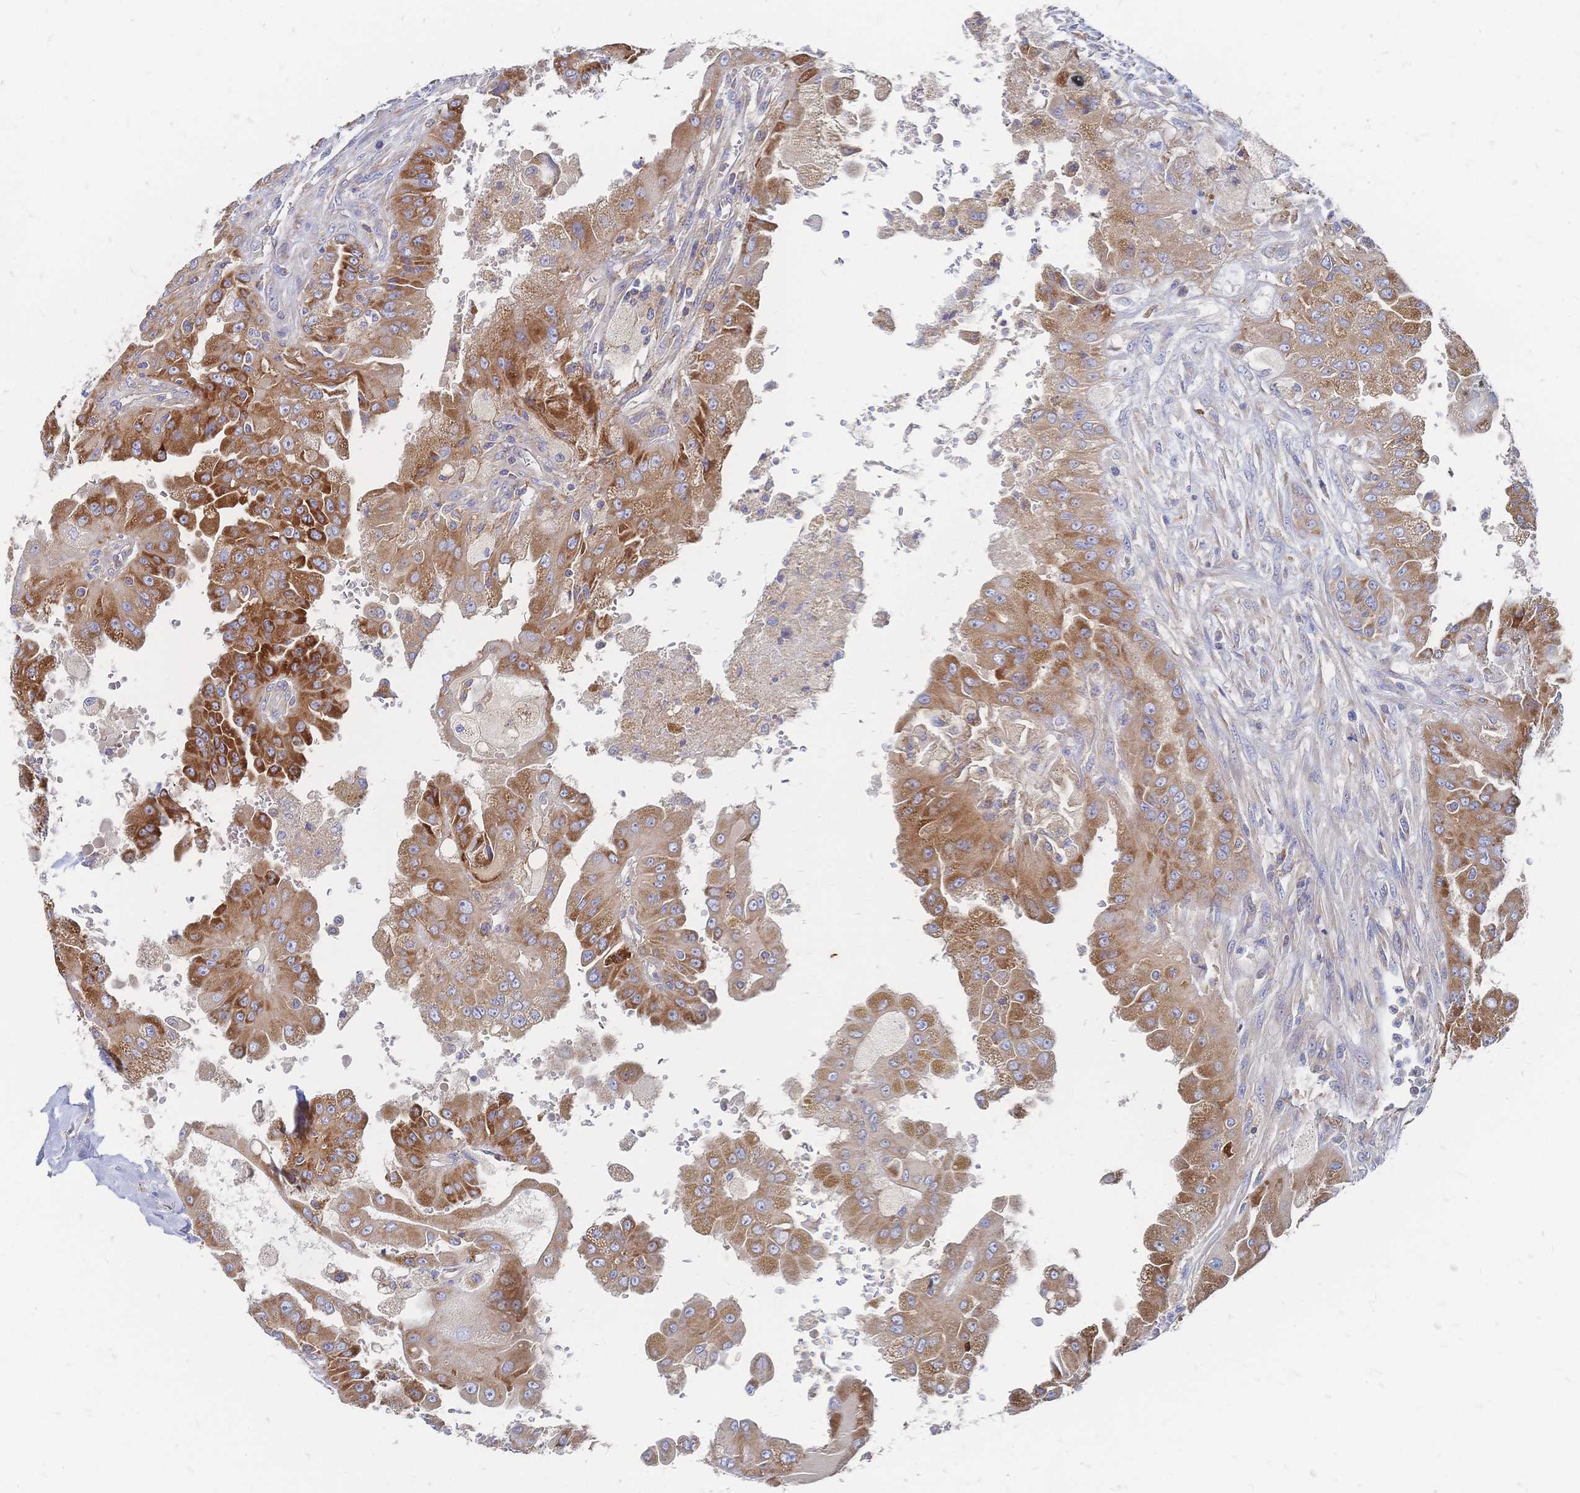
{"staining": {"intensity": "strong", "quantity": "25%-75%", "location": "cytoplasmic/membranous"}, "tissue": "renal cancer", "cell_type": "Tumor cells", "image_type": "cancer", "snomed": [{"axis": "morphology", "description": "Adenocarcinoma, NOS"}, {"axis": "topography", "description": "Kidney"}], "caption": "Renal adenocarcinoma was stained to show a protein in brown. There is high levels of strong cytoplasmic/membranous staining in about 25%-75% of tumor cells. (Brightfield microscopy of DAB IHC at high magnification).", "gene": "SORBS1", "patient": {"sex": "male", "age": 58}}